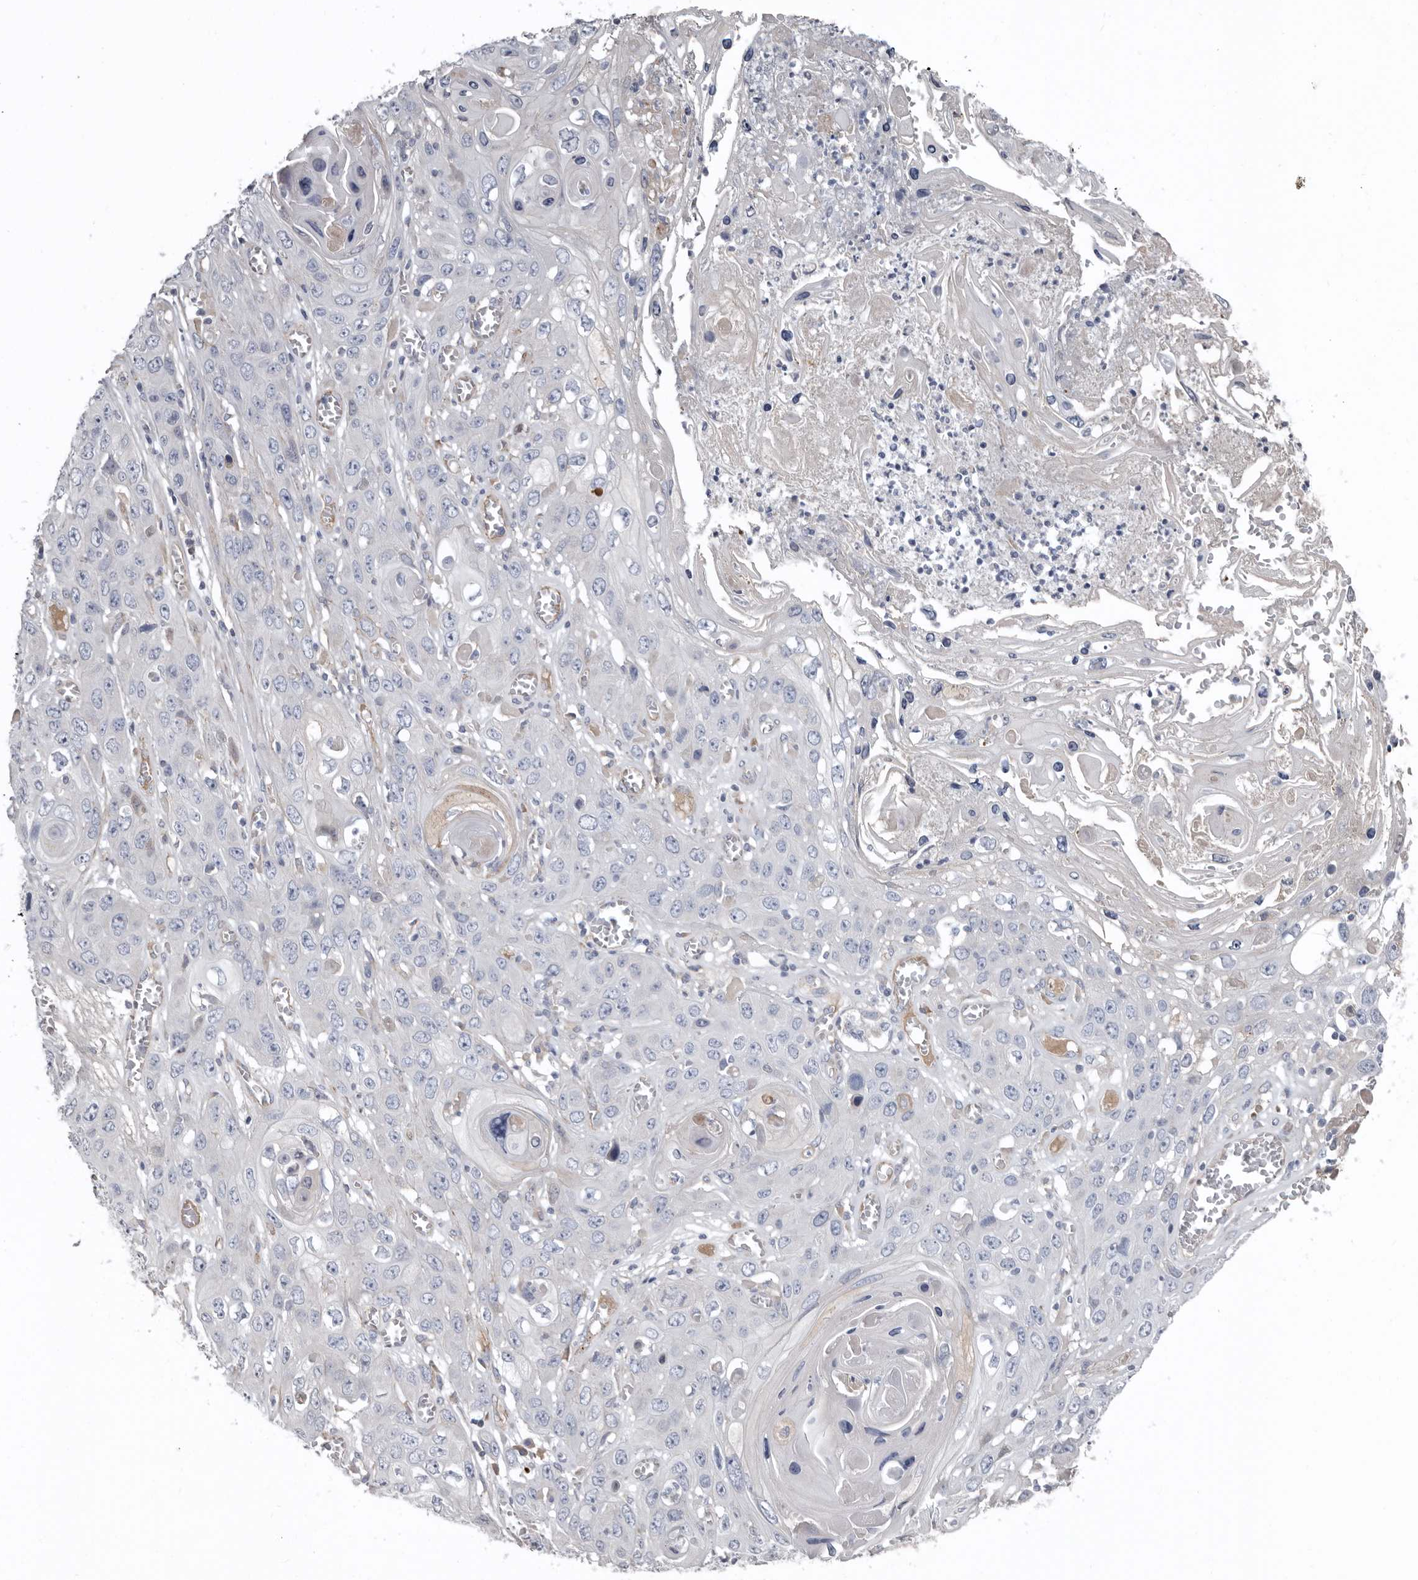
{"staining": {"intensity": "negative", "quantity": "none", "location": "none"}, "tissue": "skin cancer", "cell_type": "Tumor cells", "image_type": "cancer", "snomed": [{"axis": "morphology", "description": "Squamous cell carcinoma, NOS"}, {"axis": "topography", "description": "Skin"}], "caption": "Protein analysis of skin cancer (squamous cell carcinoma) reveals no significant staining in tumor cells. Brightfield microscopy of IHC stained with DAB (3,3'-diaminobenzidine) (brown) and hematoxylin (blue), captured at high magnification.", "gene": "ZNF114", "patient": {"sex": "male", "age": 55}}